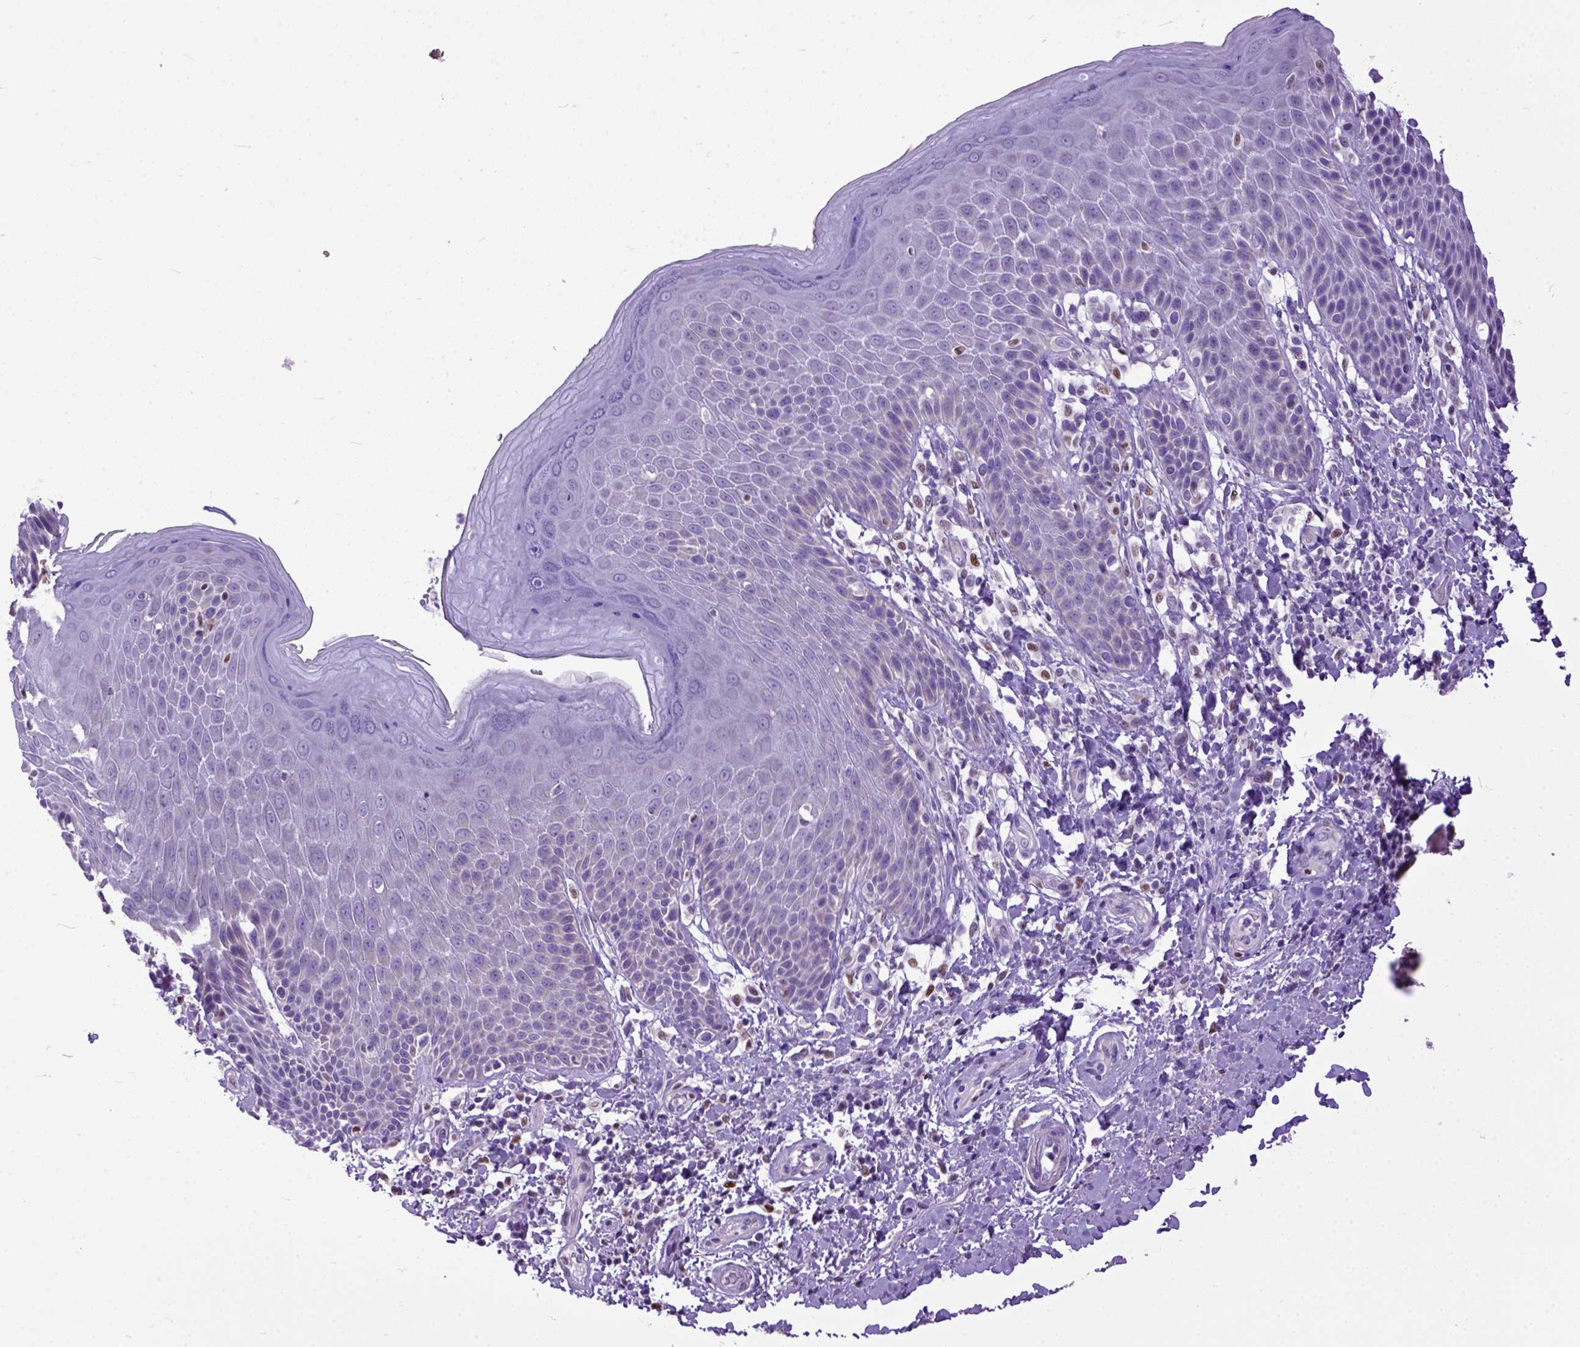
{"staining": {"intensity": "negative", "quantity": "none", "location": "none"}, "tissue": "skin", "cell_type": "Epidermal cells", "image_type": "normal", "snomed": [{"axis": "morphology", "description": "Normal tissue, NOS"}, {"axis": "topography", "description": "Anal"}, {"axis": "topography", "description": "Peripheral nerve tissue"}], "caption": "The histopathology image demonstrates no significant staining in epidermal cells of skin.", "gene": "CRB1", "patient": {"sex": "male", "age": 51}}